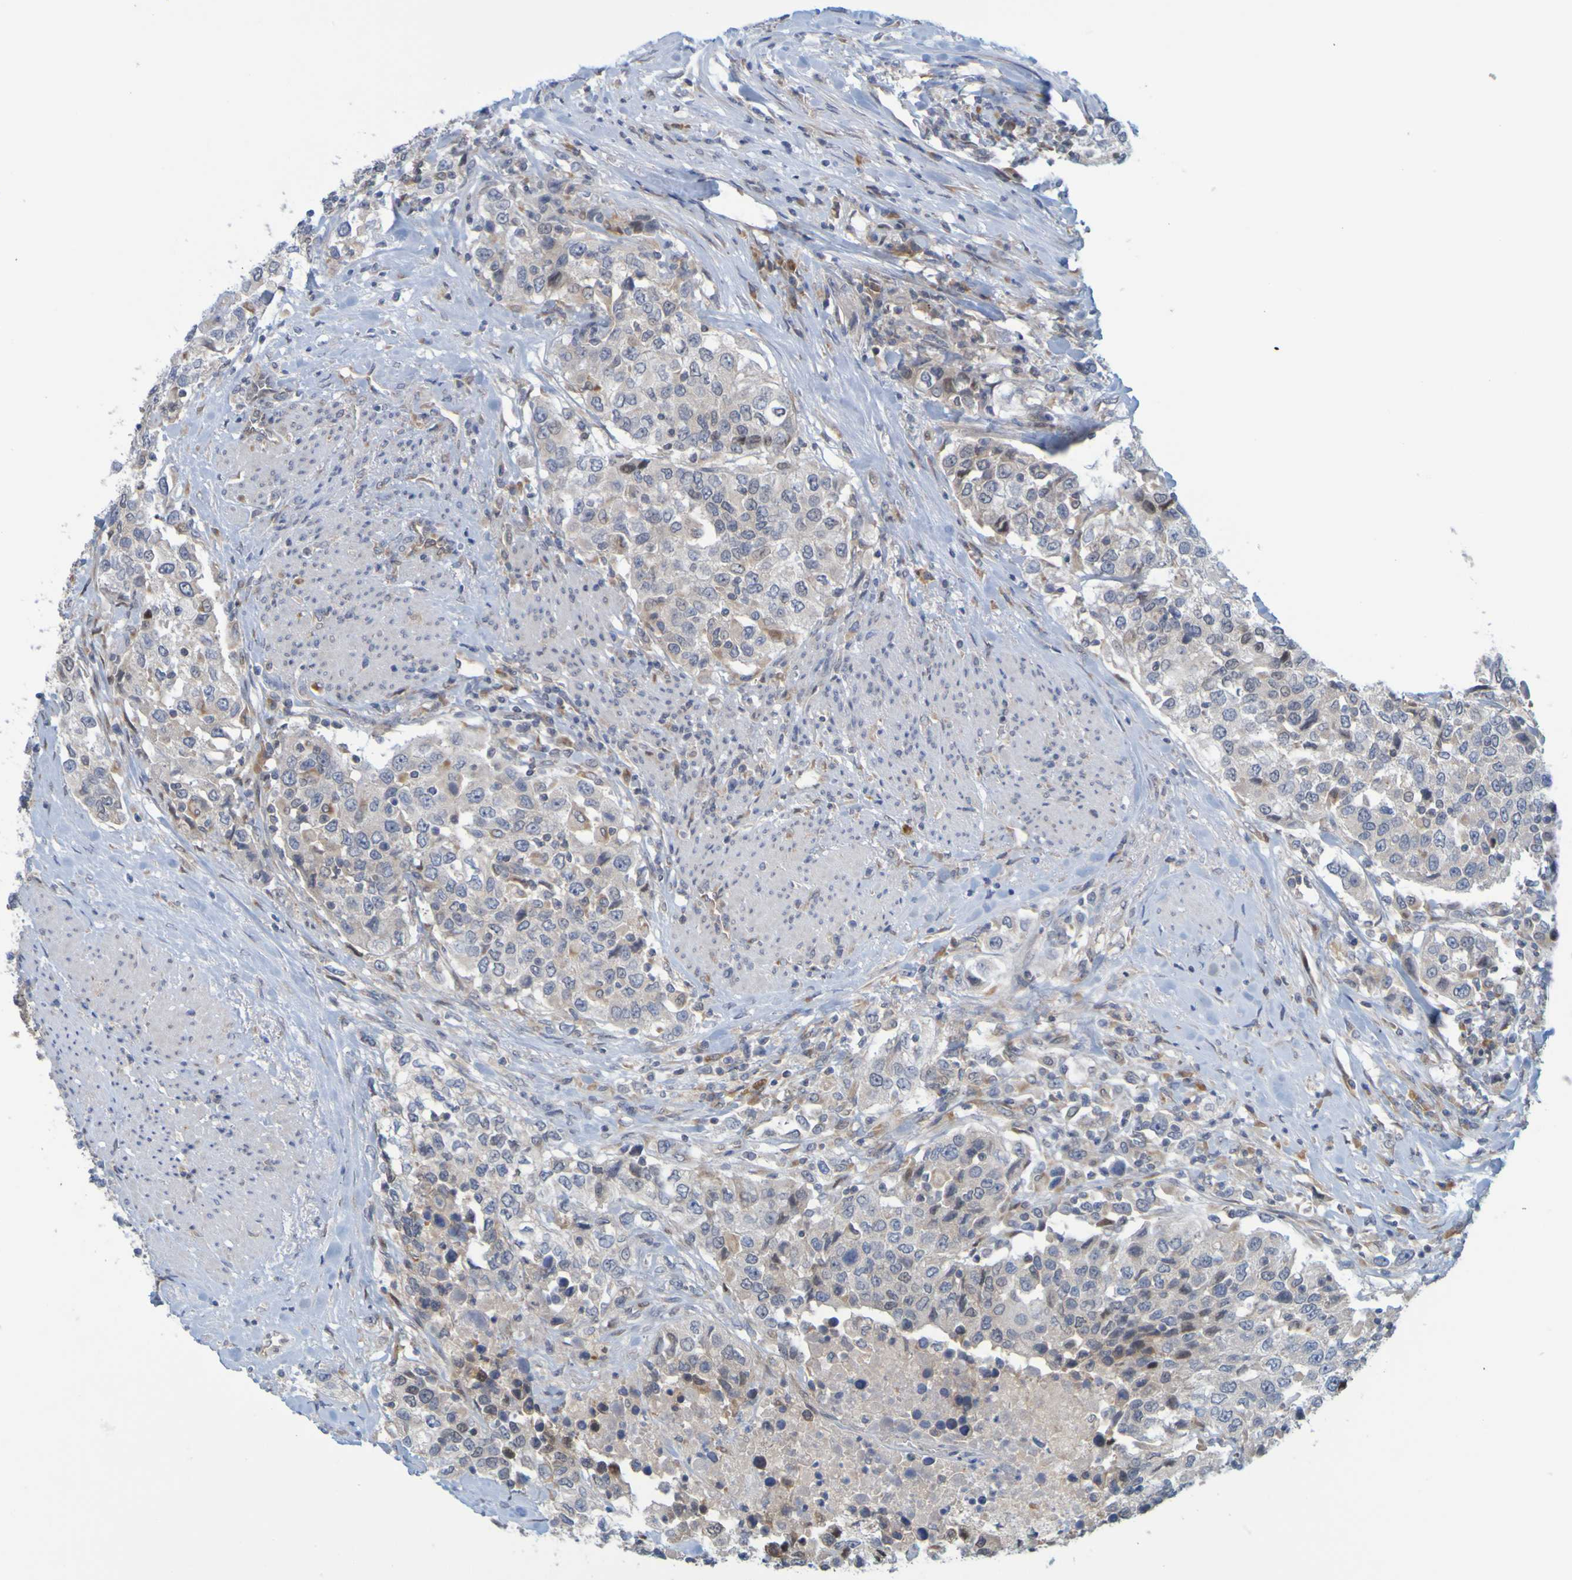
{"staining": {"intensity": "moderate", "quantity": "<25%", "location": "cytoplasmic/membranous,nuclear"}, "tissue": "urothelial cancer", "cell_type": "Tumor cells", "image_type": "cancer", "snomed": [{"axis": "morphology", "description": "Urothelial carcinoma, High grade"}, {"axis": "topography", "description": "Urinary bladder"}], "caption": "A brown stain labels moderate cytoplasmic/membranous and nuclear expression of a protein in urothelial carcinoma (high-grade) tumor cells.", "gene": "MOGS", "patient": {"sex": "female", "age": 80}}